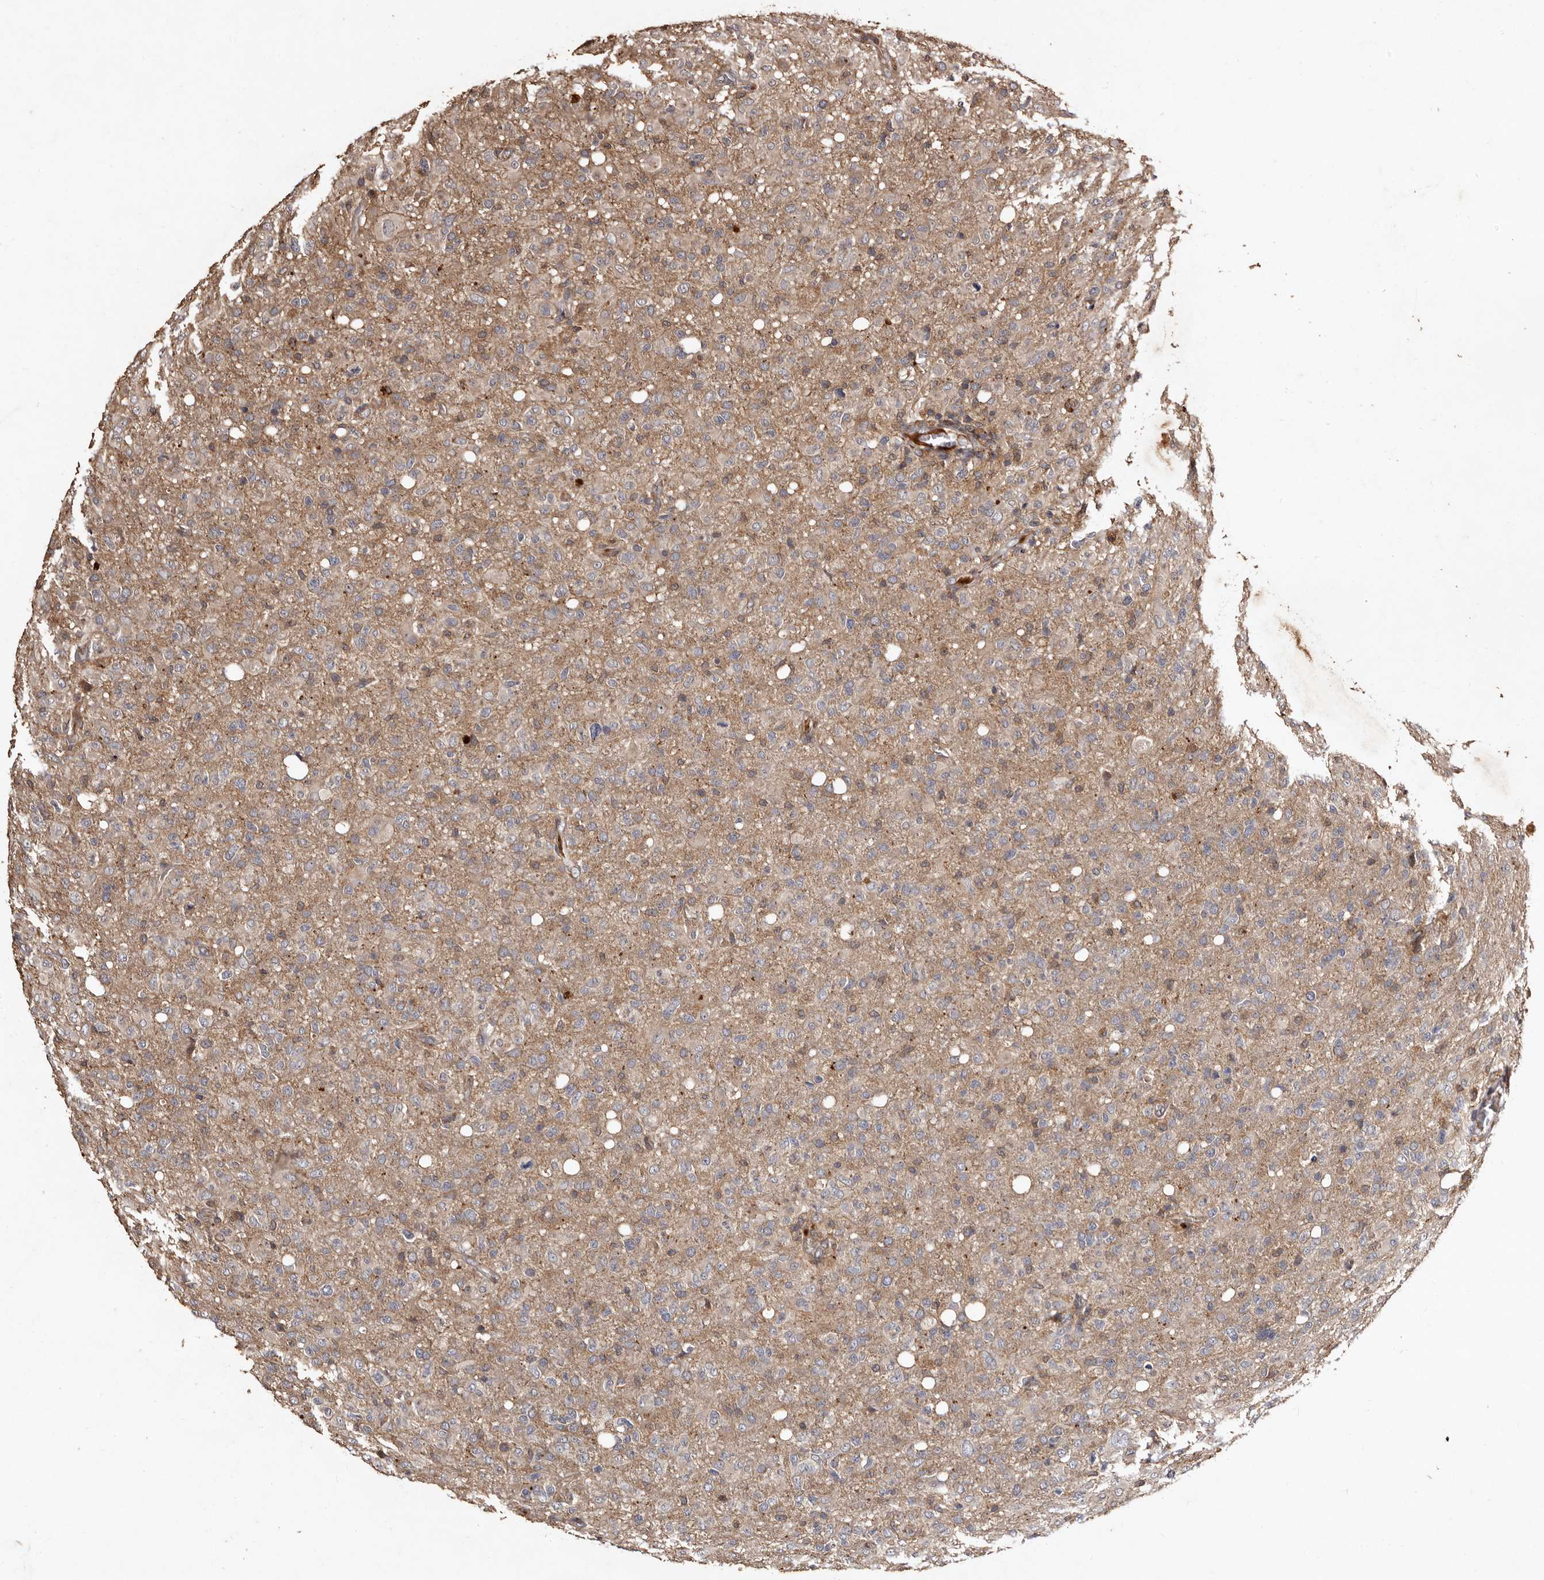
{"staining": {"intensity": "weak", "quantity": "<25%", "location": "cytoplasmic/membranous"}, "tissue": "glioma", "cell_type": "Tumor cells", "image_type": "cancer", "snomed": [{"axis": "morphology", "description": "Glioma, malignant, High grade"}, {"axis": "topography", "description": "Brain"}], "caption": "Glioma was stained to show a protein in brown. There is no significant positivity in tumor cells.", "gene": "PRKD3", "patient": {"sex": "female", "age": 57}}